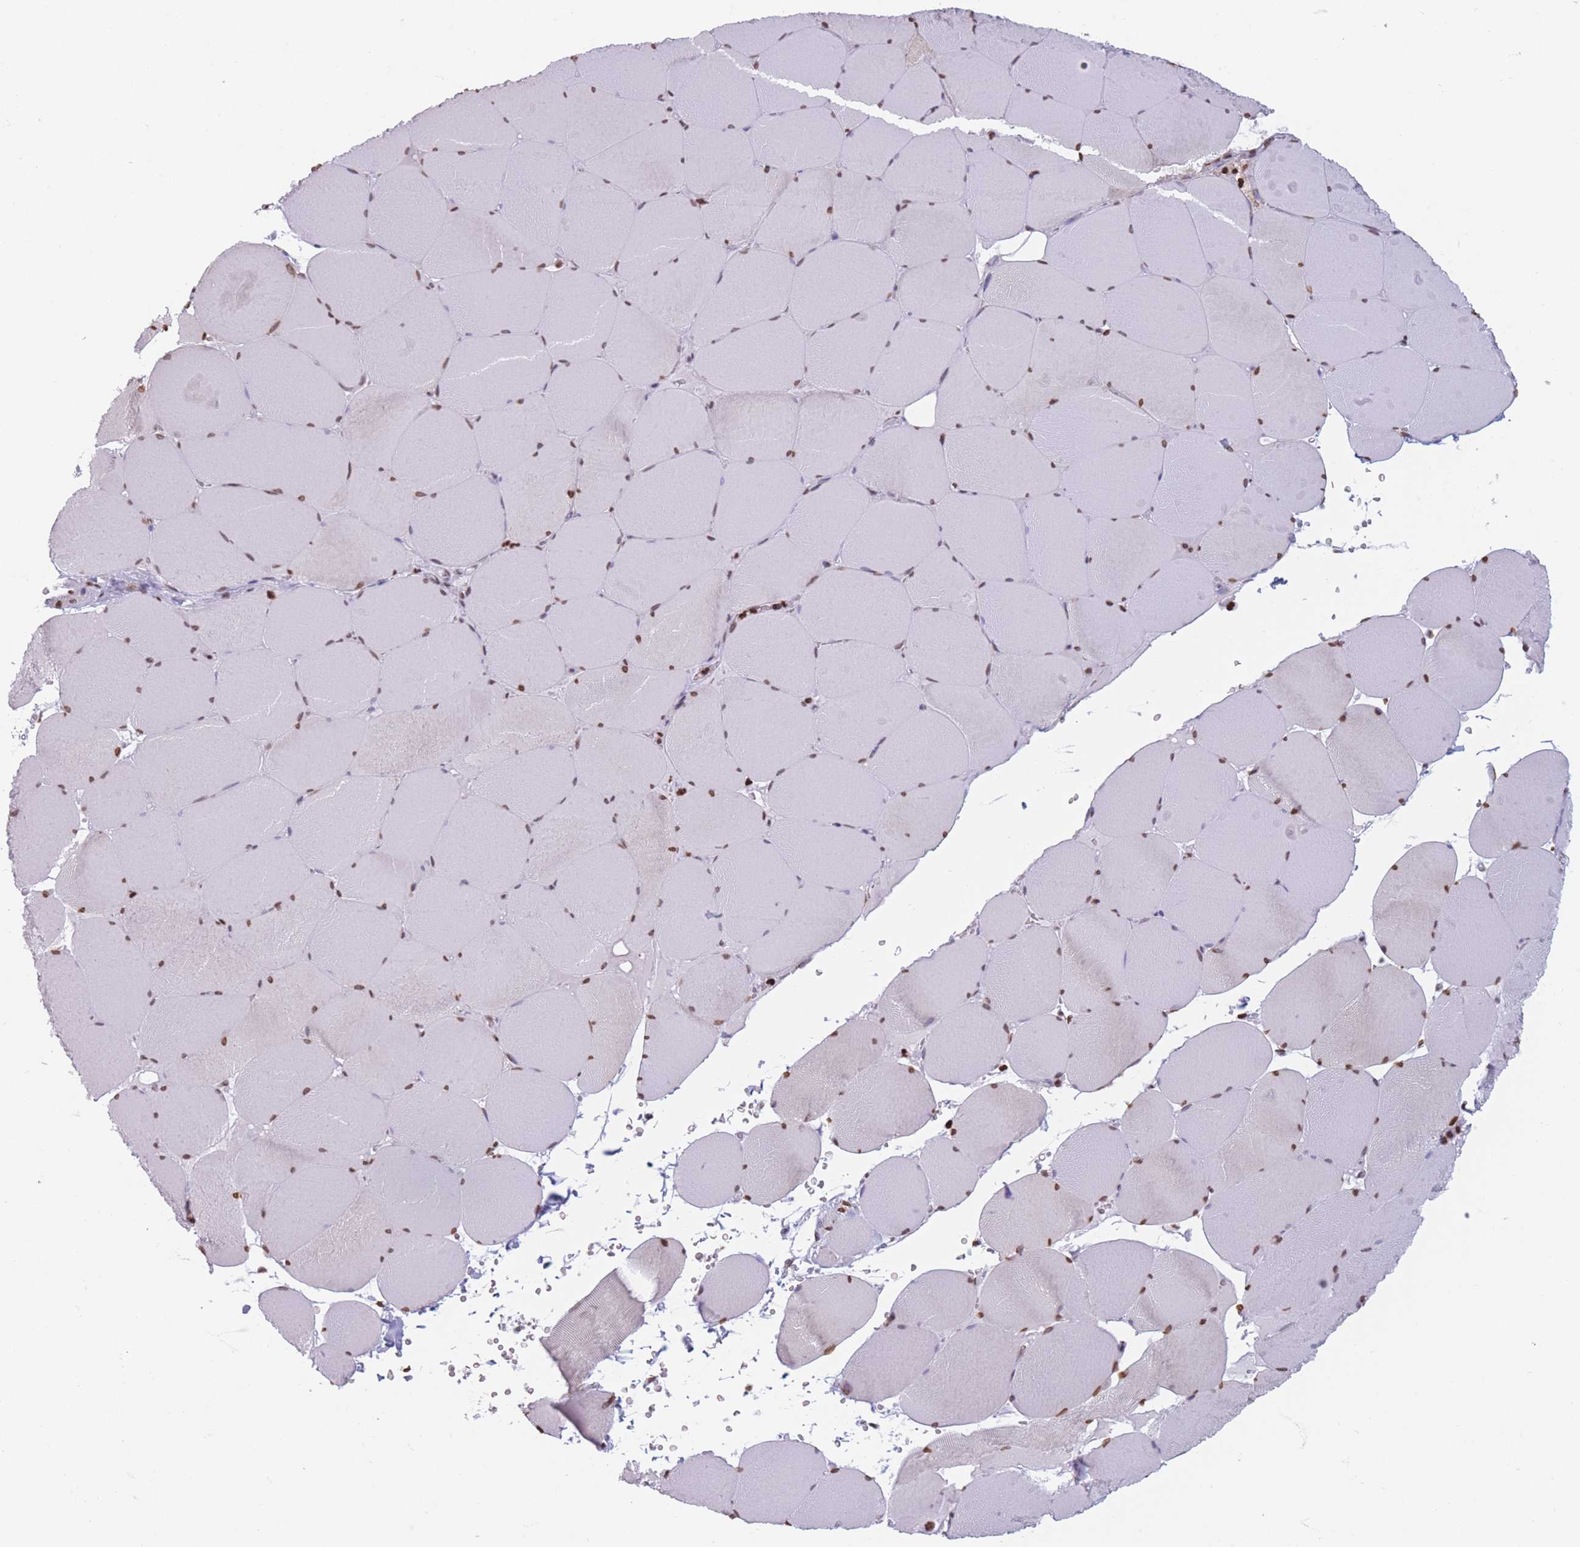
{"staining": {"intensity": "moderate", "quantity": "25%-75%", "location": "nuclear"}, "tissue": "skeletal muscle", "cell_type": "Myocytes", "image_type": "normal", "snomed": [{"axis": "morphology", "description": "Normal tissue, NOS"}, {"axis": "topography", "description": "Skeletal muscle"}, {"axis": "topography", "description": "Head-Neck"}], "caption": "Immunohistochemical staining of normal human skeletal muscle exhibits moderate nuclear protein positivity in about 25%-75% of myocytes. Ihc stains the protein in brown and the nuclei are stained blue.", "gene": "RYK", "patient": {"sex": "male", "age": 66}}